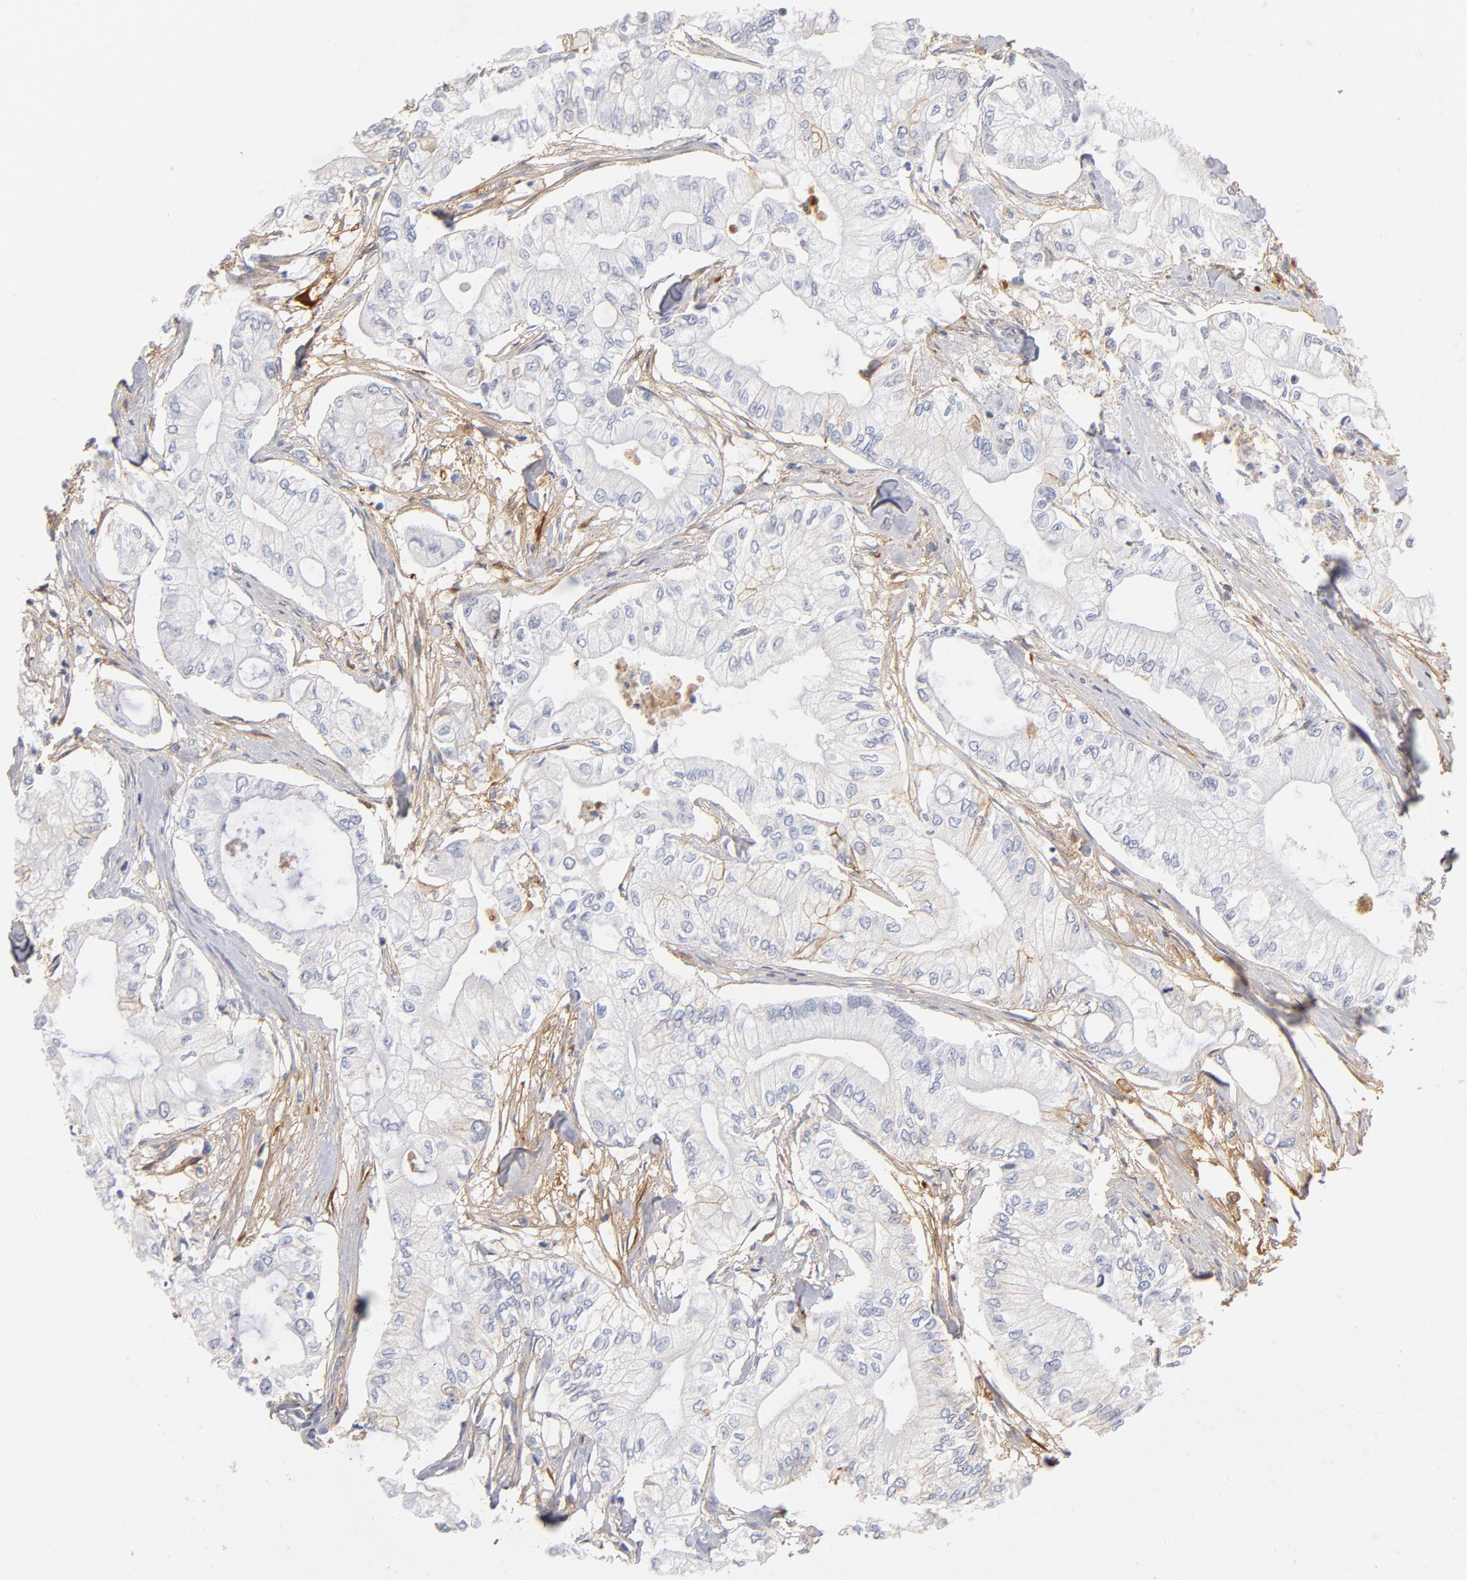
{"staining": {"intensity": "negative", "quantity": "none", "location": "none"}, "tissue": "pancreatic cancer", "cell_type": "Tumor cells", "image_type": "cancer", "snomed": [{"axis": "morphology", "description": "Adenocarcinoma, NOS"}, {"axis": "topography", "description": "Pancreas"}], "caption": "Immunohistochemistry (IHC) image of neoplastic tissue: human adenocarcinoma (pancreatic) stained with DAB exhibits no significant protein expression in tumor cells.", "gene": "C3", "patient": {"sex": "male", "age": 79}}